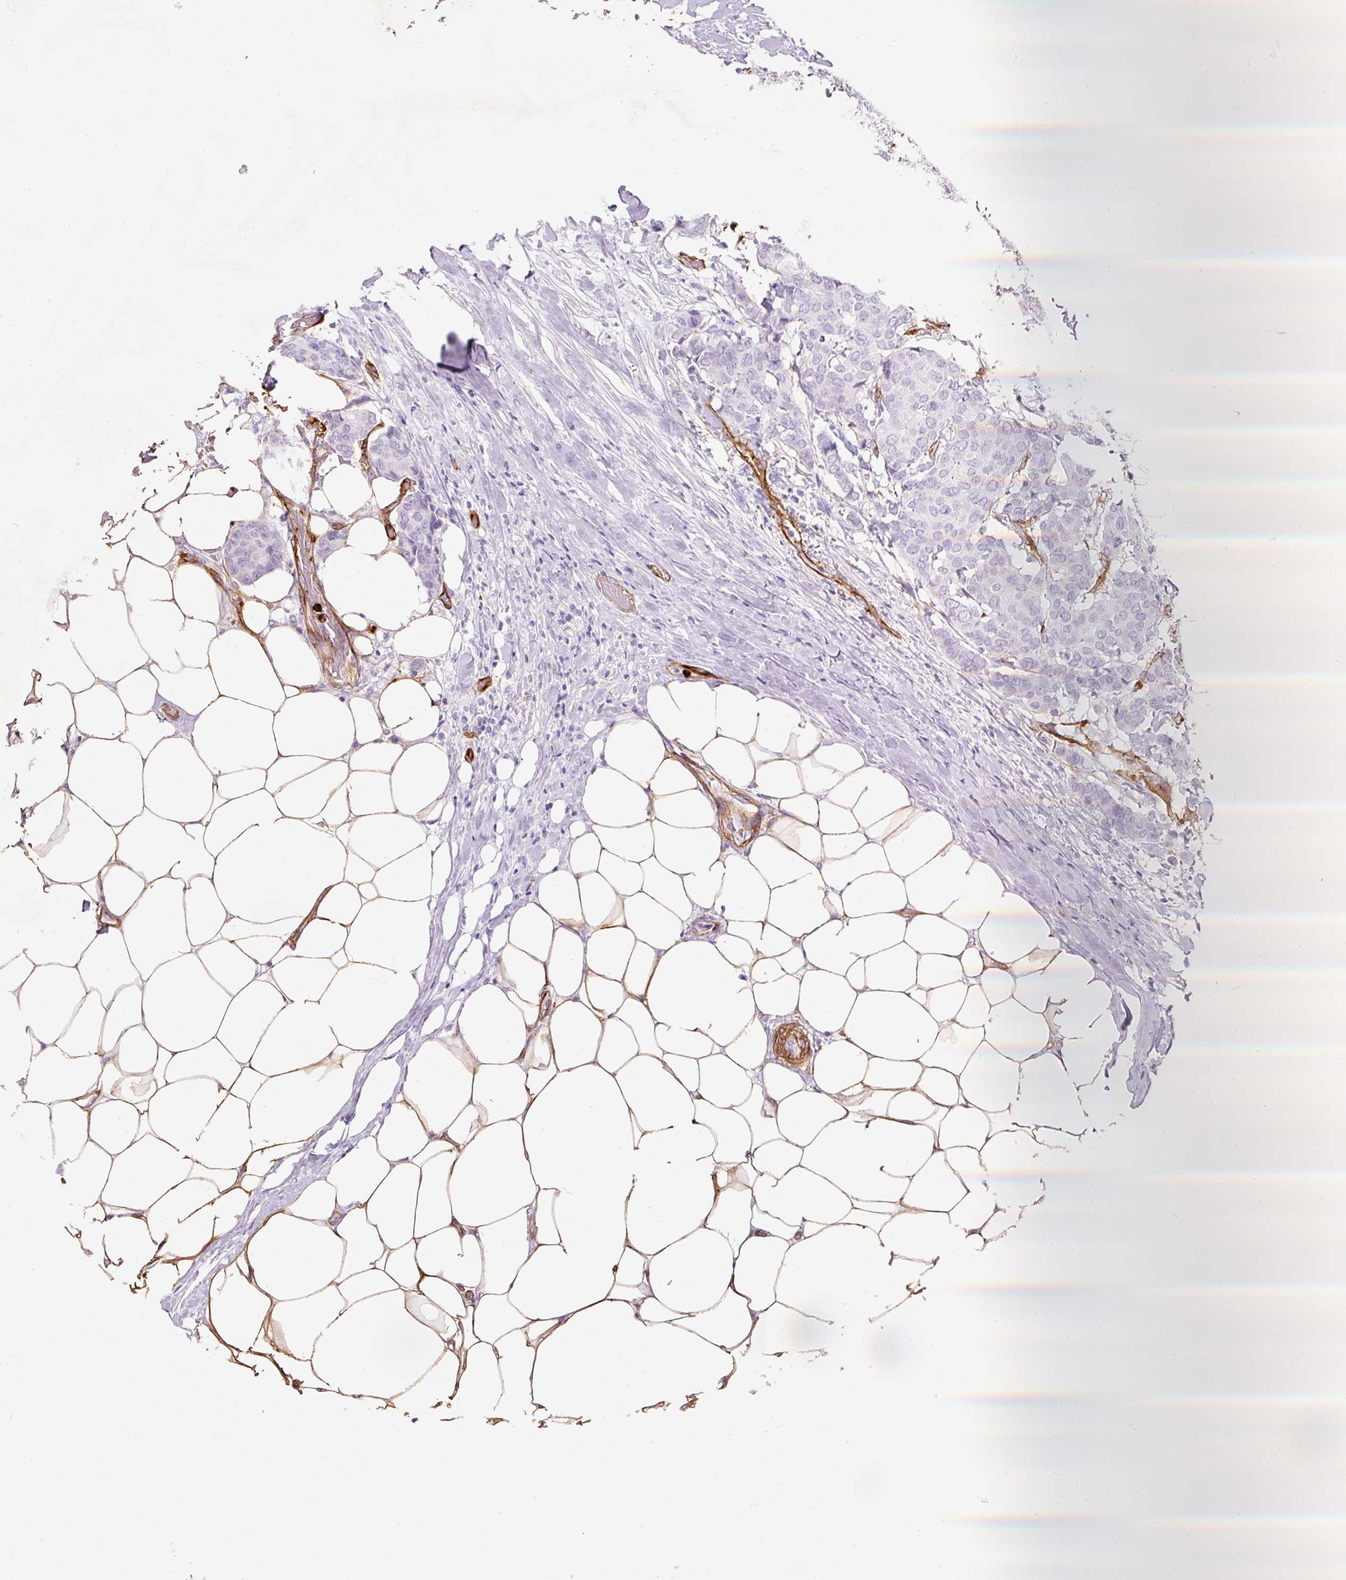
{"staining": {"intensity": "negative", "quantity": "none", "location": "none"}, "tissue": "breast cancer", "cell_type": "Tumor cells", "image_type": "cancer", "snomed": [{"axis": "morphology", "description": "Duct carcinoma"}, {"axis": "topography", "description": "Breast"}], "caption": "Micrograph shows no significant protein staining in tumor cells of invasive ductal carcinoma (breast). The staining was performed using DAB to visualize the protein expression in brown, while the nuclei were stained in blue with hematoxylin (Magnification: 20x).", "gene": "LOXL4", "patient": {"sex": "female", "age": 75}}